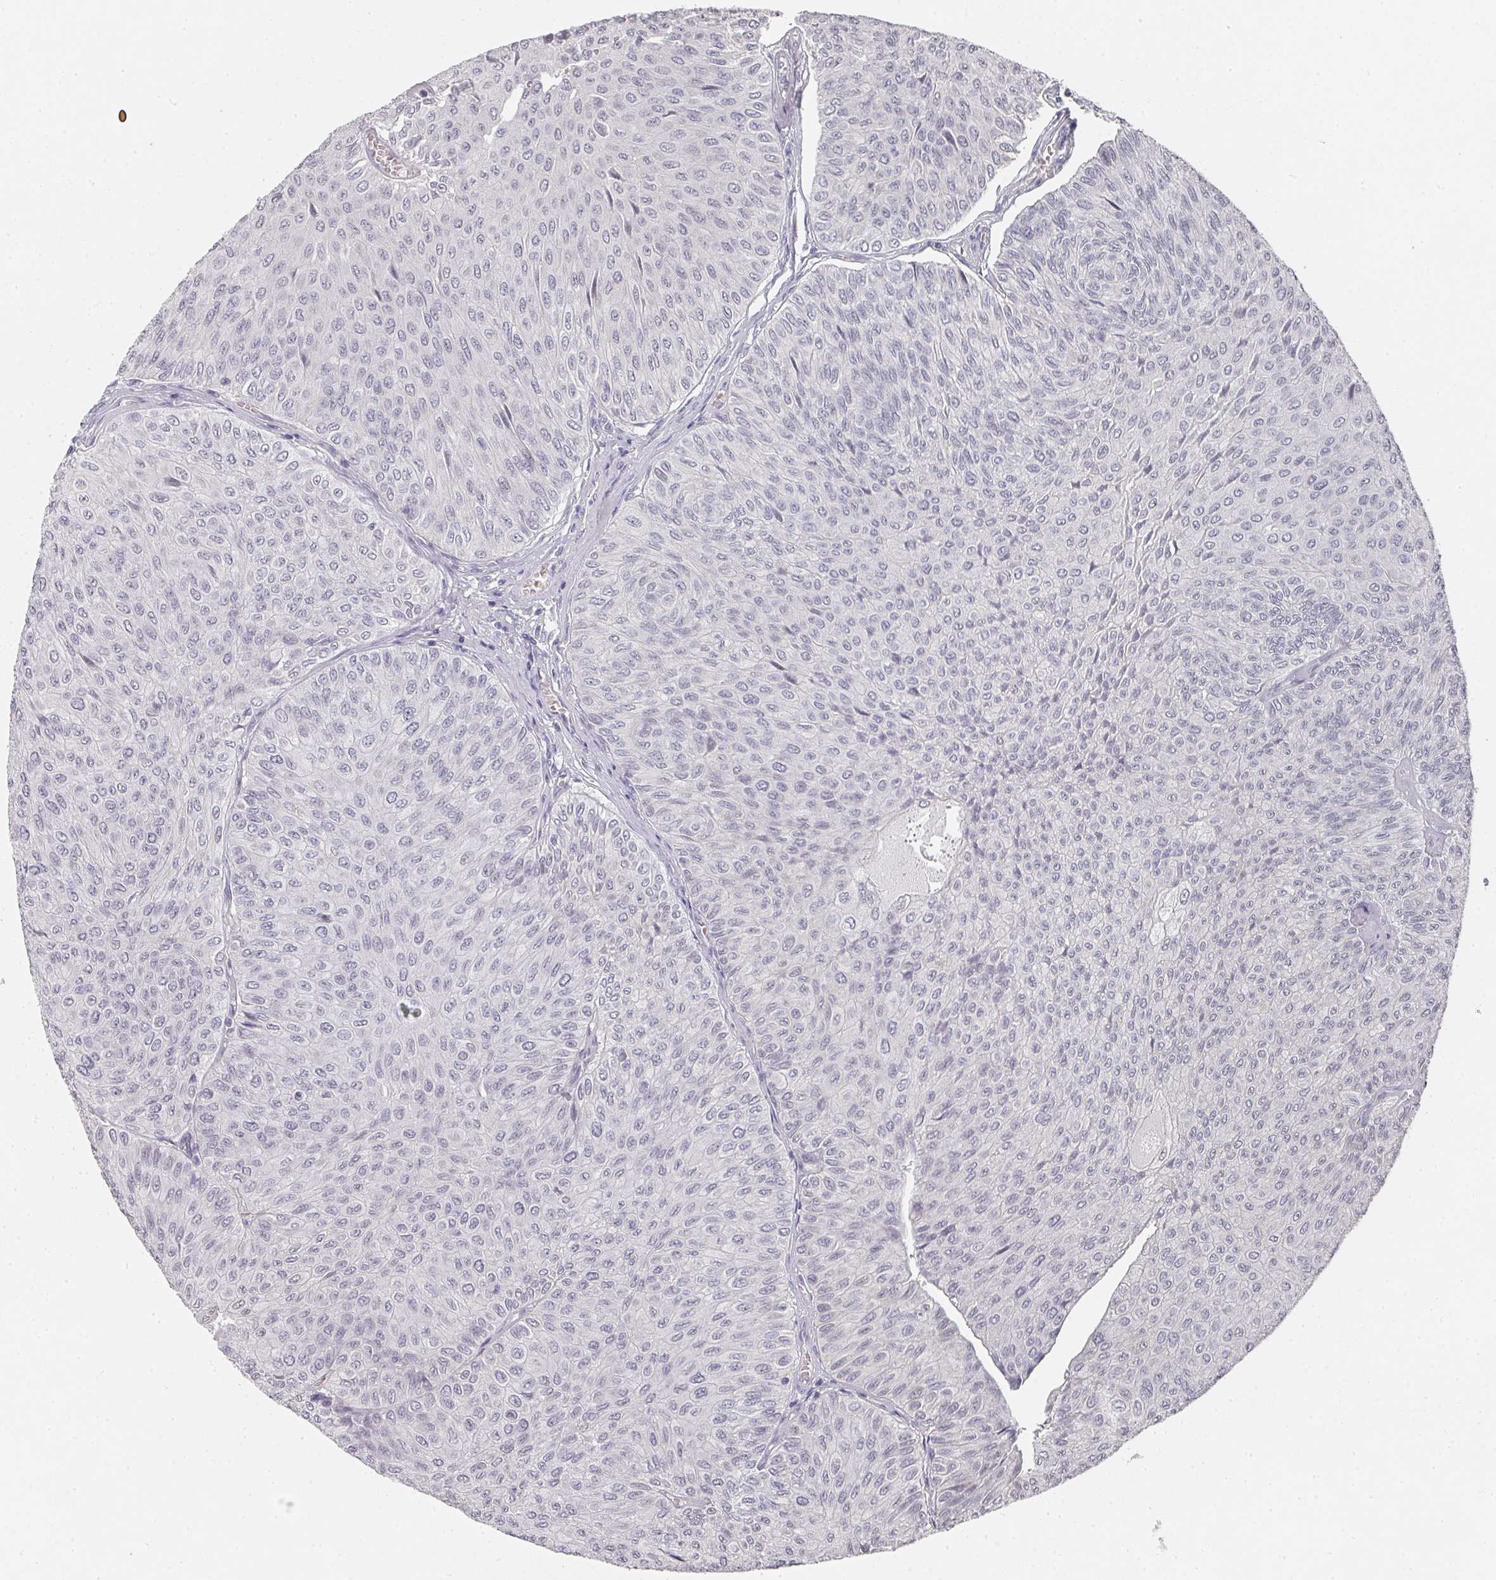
{"staining": {"intensity": "negative", "quantity": "none", "location": "none"}, "tissue": "urothelial cancer", "cell_type": "Tumor cells", "image_type": "cancer", "snomed": [{"axis": "morphology", "description": "Urothelial carcinoma, NOS"}, {"axis": "topography", "description": "Urinary bladder"}], "caption": "A photomicrograph of transitional cell carcinoma stained for a protein shows no brown staining in tumor cells.", "gene": "SHISA2", "patient": {"sex": "male", "age": 59}}